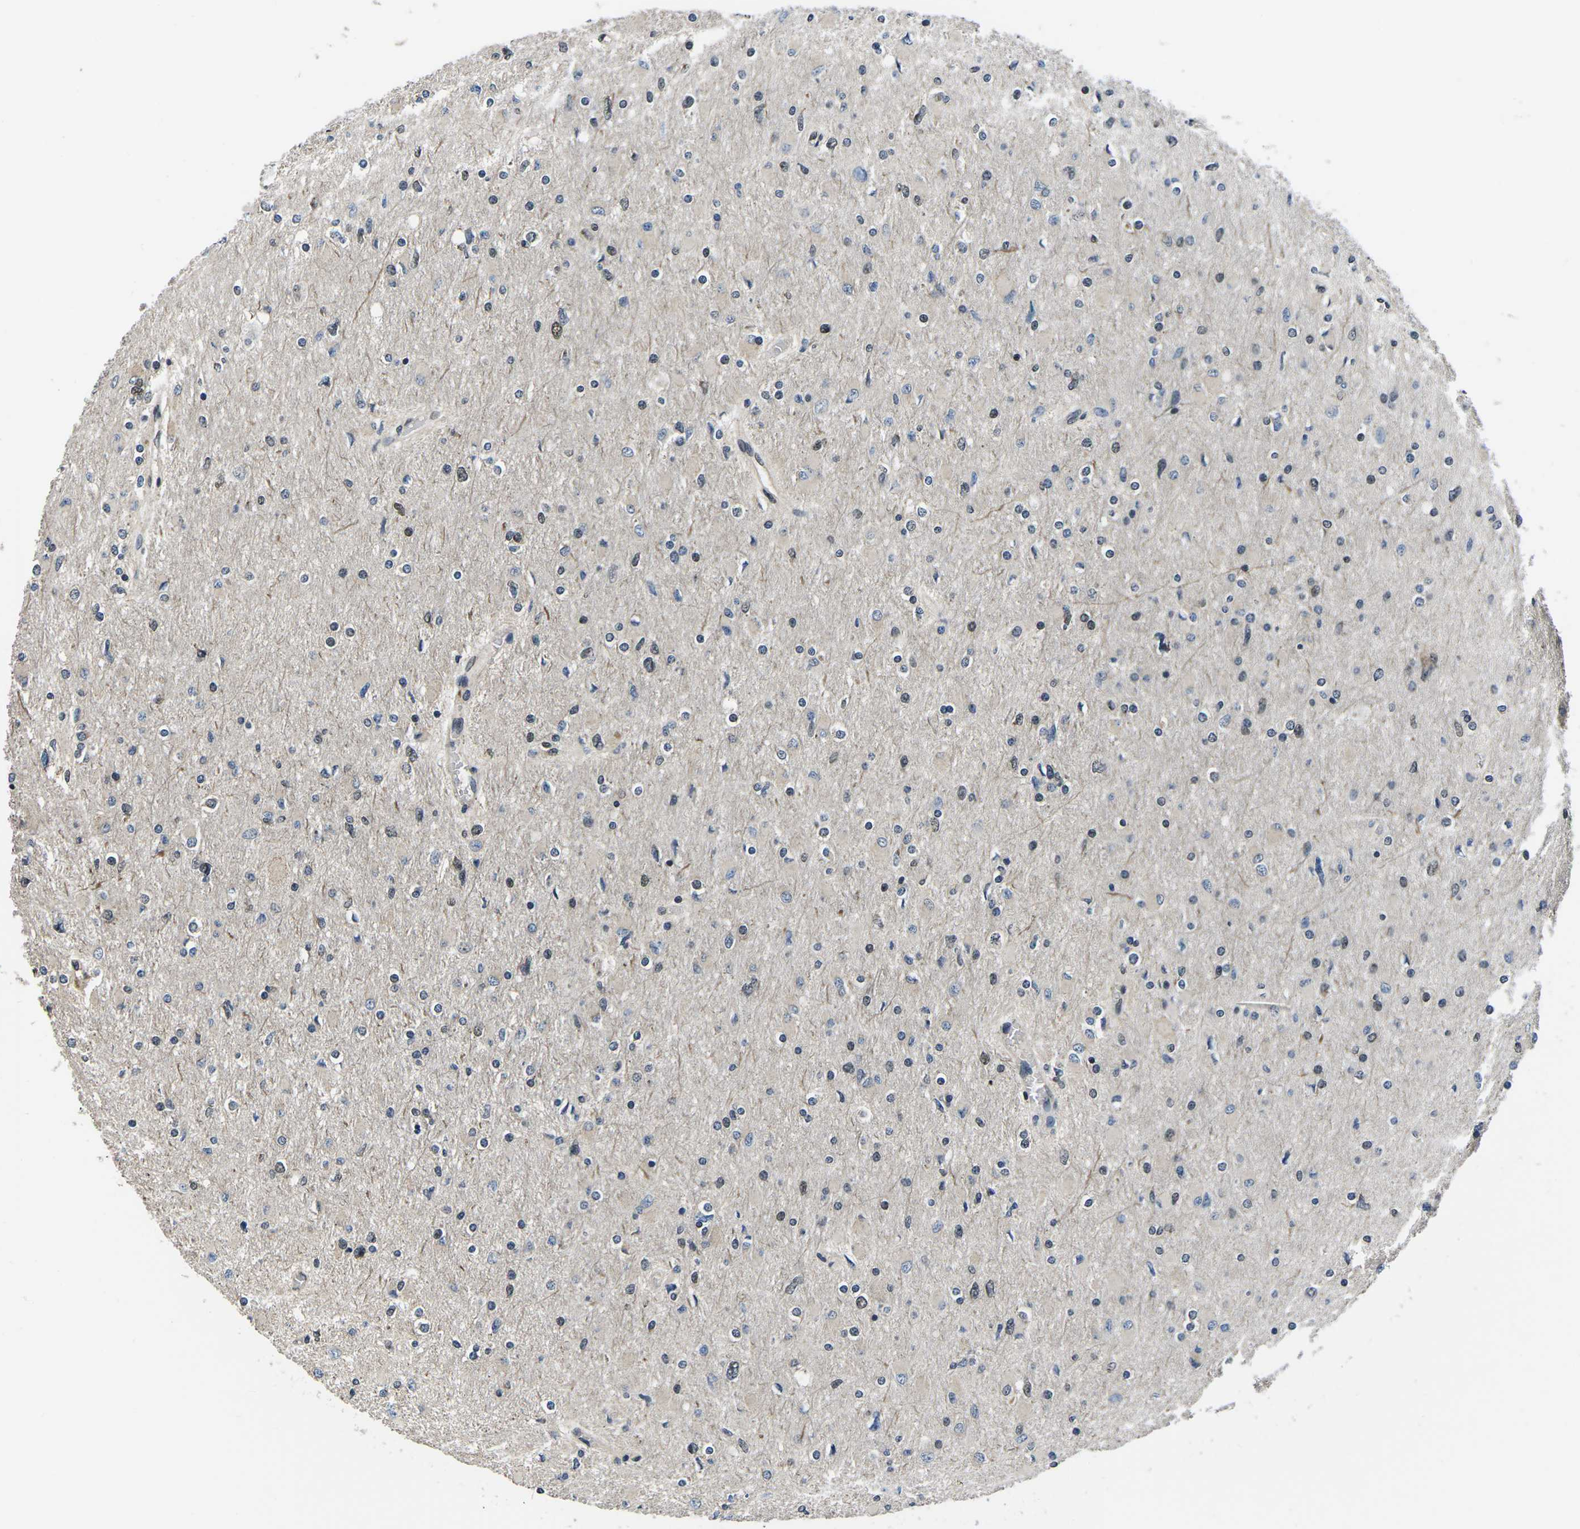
{"staining": {"intensity": "moderate", "quantity": "<25%", "location": "nuclear"}, "tissue": "glioma", "cell_type": "Tumor cells", "image_type": "cancer", "snomed": [{"axis": "morphology", "description": "Glioma, malignant, High grade"}, {"axis": "topography", "description": "Cerebral cortex"}], "caption": "Immunohistochemical staining of human malignant glioma (high-grade) demonstrates low levels of moderate nuclear positivity in about <25% of tumor cells. (DAB IHC, brown staining for protein, blue staining for nuclei).", "gene": "CCNE1", "patient": {"sex": "female", "age": 36}}